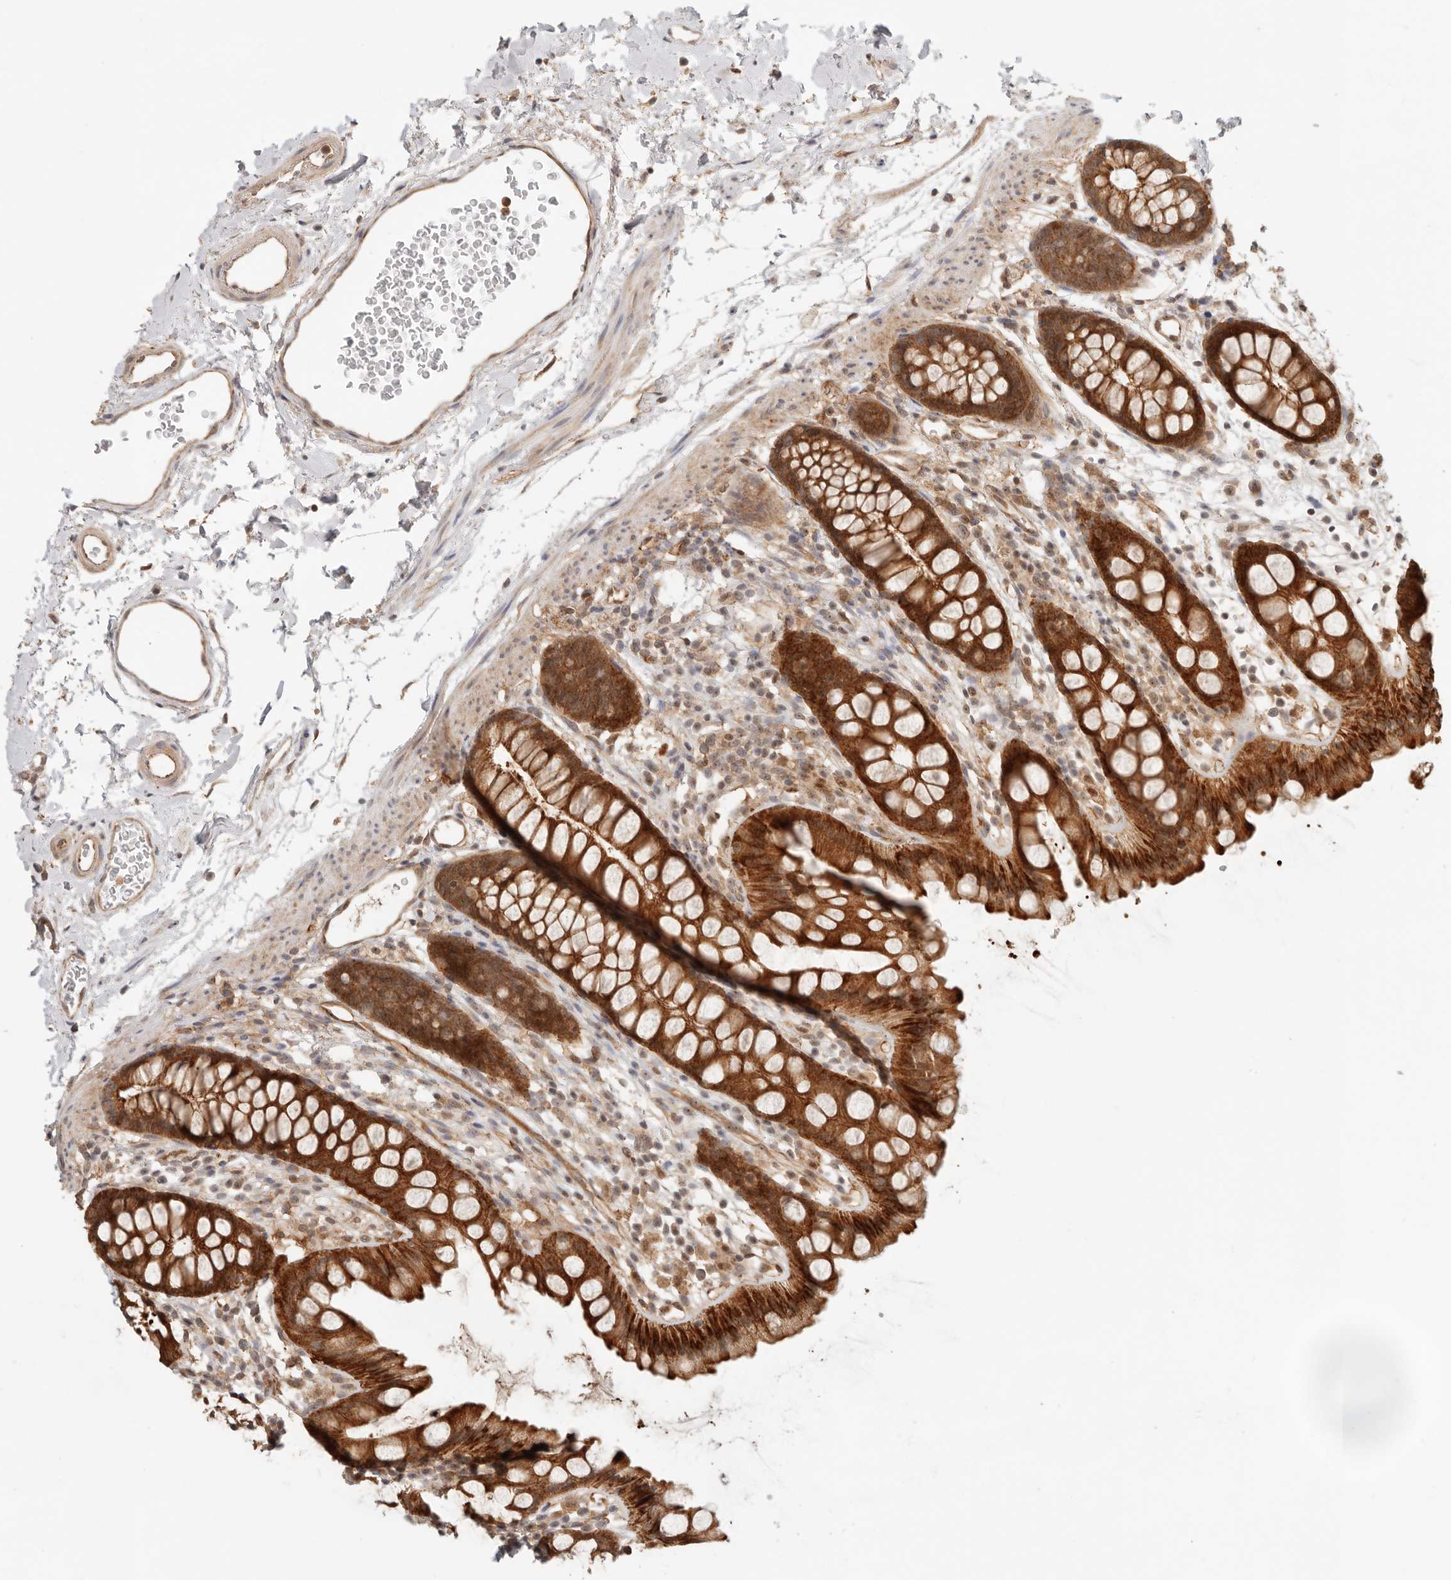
{"staining": {"intensity": "strong", "quantity": ">75%", "location": "cytoplasmic/membranous,nuclear"}, "tissue": "rectum", "cell_type": "Glandular cells", "image_type": "normal", "snomed": [{"axis": "morphology", "description": "Normal tissue, NOS"}, {"axis": "topography", "description": "Rectum"}], "caption": "Rectum was stained to show a protein in brown. There is high levels of strong cytoplasmic/membranous,nuclear expression in about >75% of glandular cells. The staining was performed using DAB, with brown indicating positive protein expression. Nuclei are stained blue with hematoxylin.", "gene": "HEXD", "patient": {"sex": "female", "age": 65}}